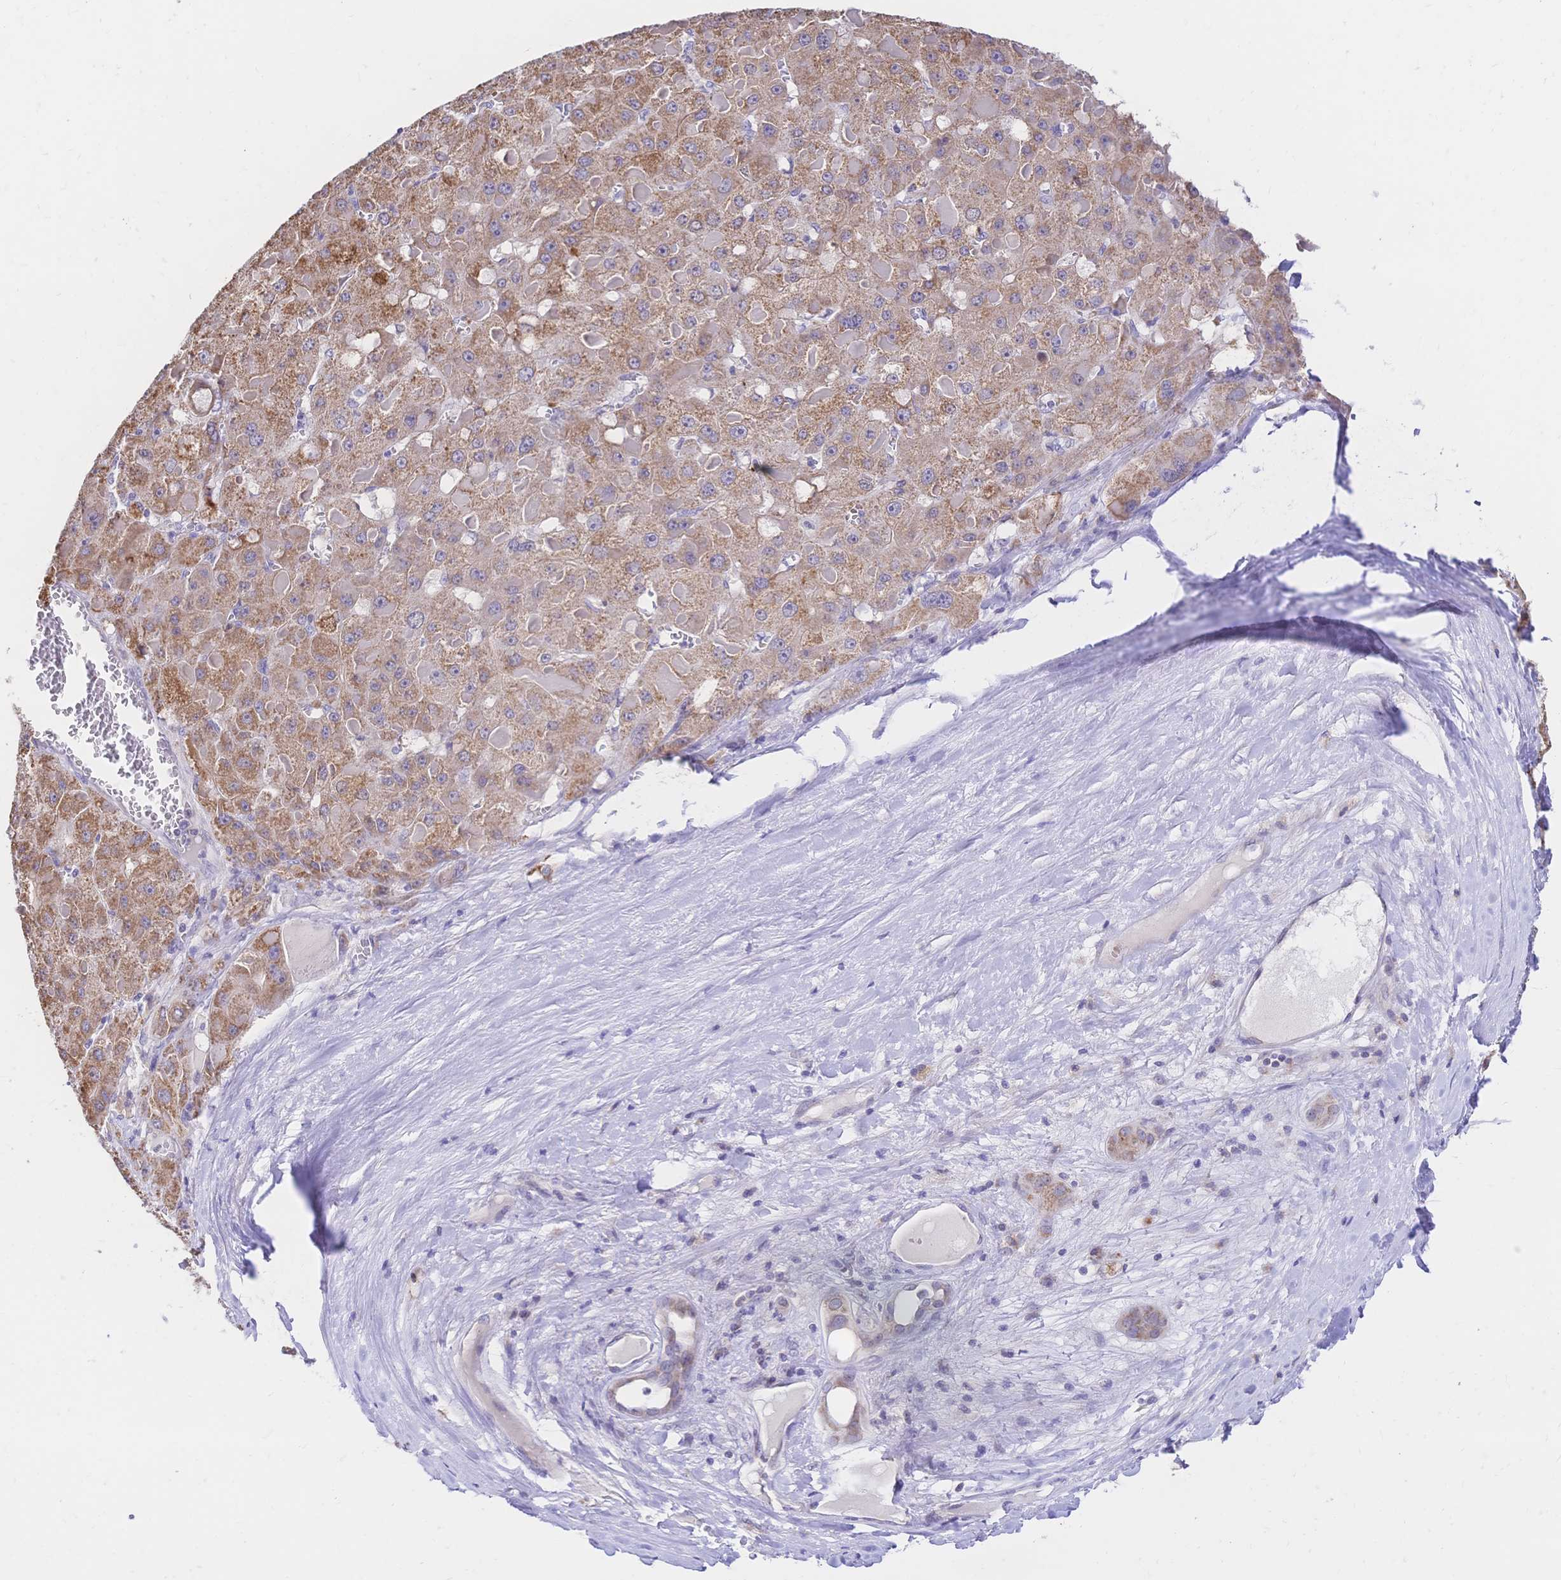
{"staining": {"intensity": "moderate", "quantity": ">75%", "location": "cytoplasmic/membranous"}, "tissue": "liver cancer", "cell_type": "Tumor cells", "image_type": "cancer", "snomed": [{"axis": "morphology", "description": "Carcinoma, Hepatocellular, NOS"}, {"axis": "topography", "description": "Liver"}], "caption": "Immunohistochemistry staining of liver cancer (hepatocellular carcinoma), which demonstrates medium levels of moderate cytoplasmic/membranous staining in about >75% of tumor cells indicating moderate cytoplasmic/membranous protein expression. The staining was performed using DAB (brown) for protein detection and nuclei were counterstained in hematoxylin (blue).", "gene": "CLEC18B", "patient": {"sex": "female", "age": 73}}